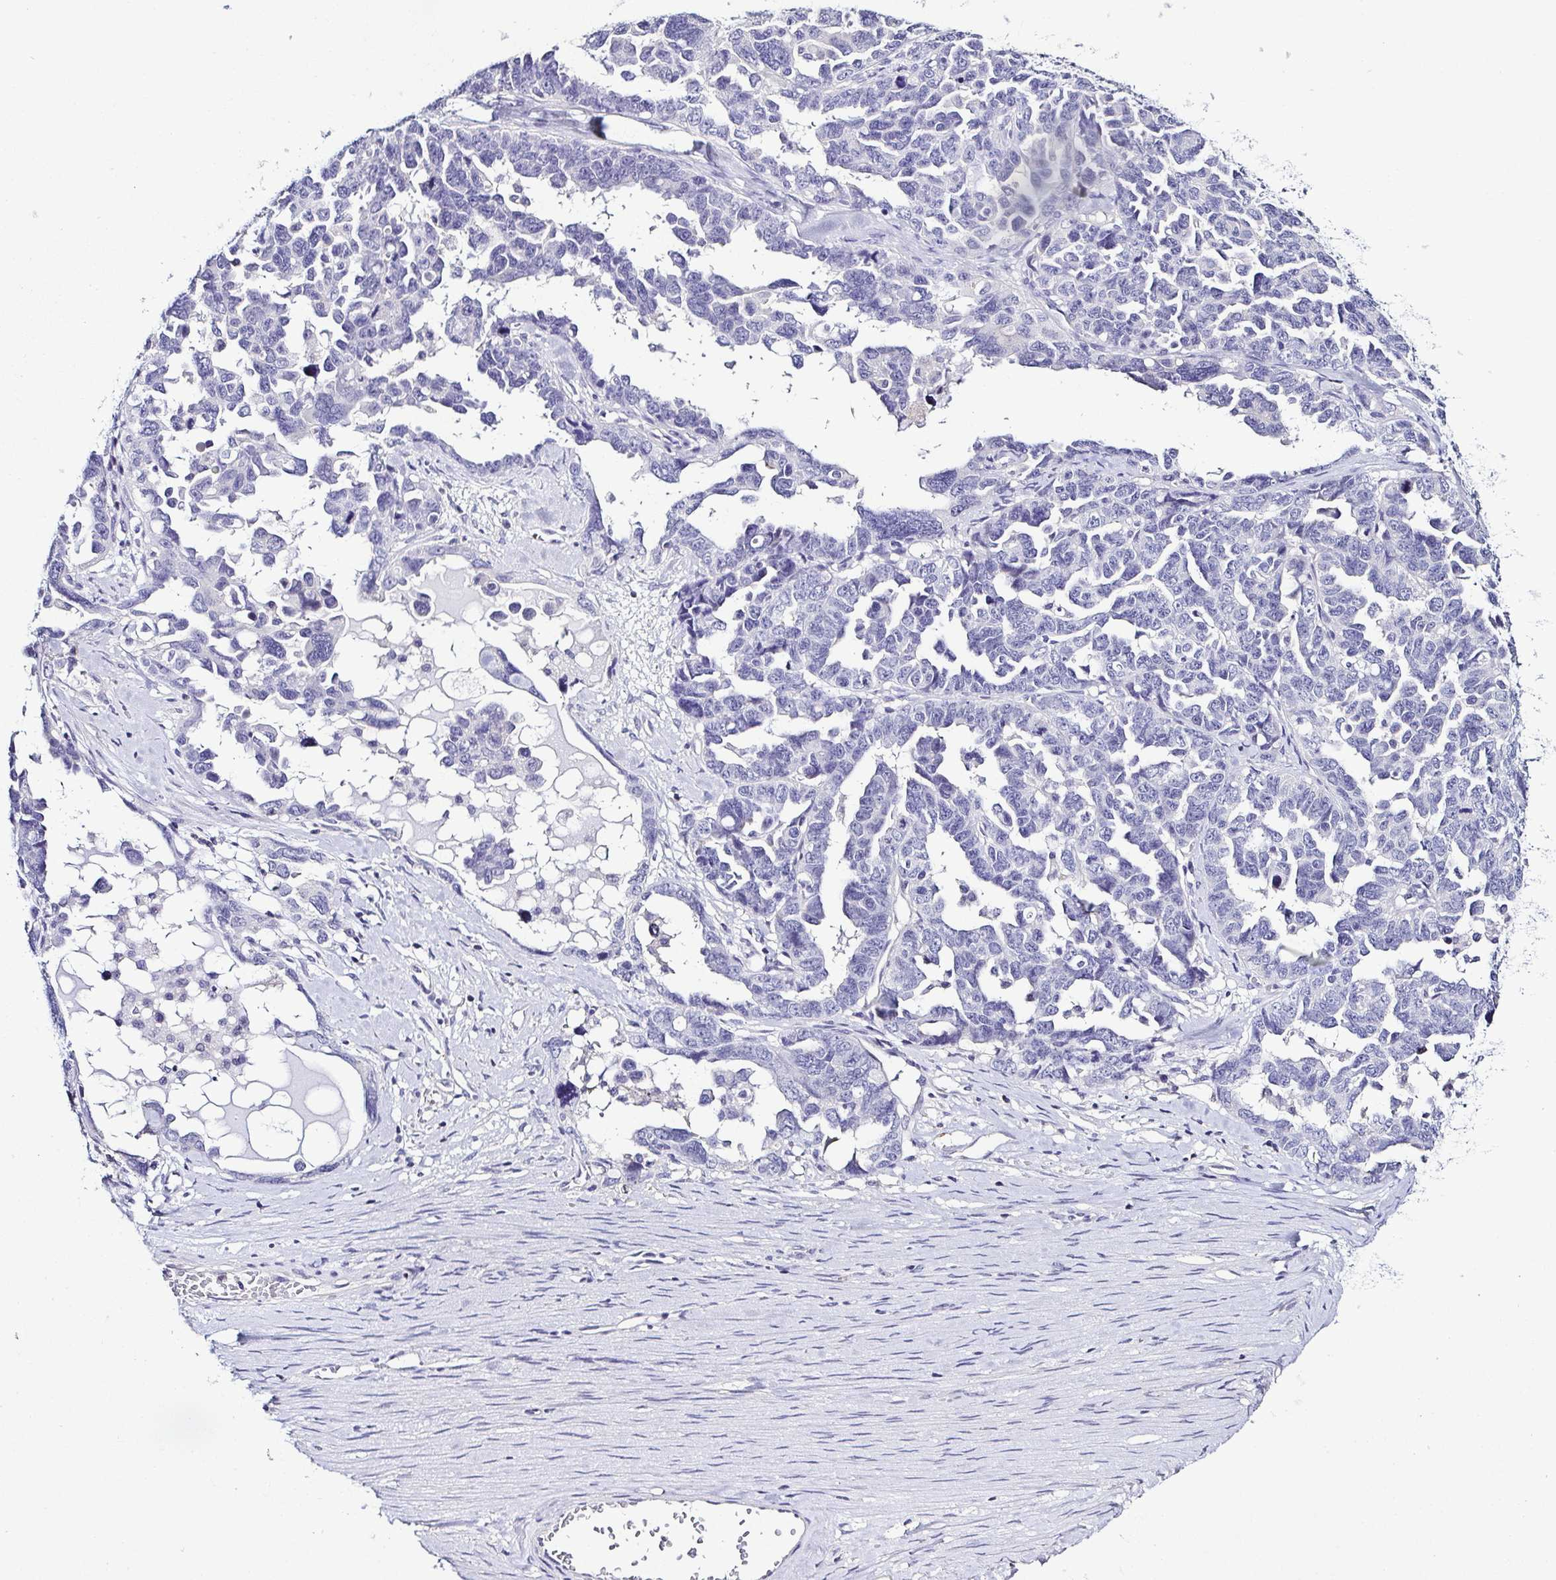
{"staining": {"intensity": "negative", "quantity": "none", "location": "none"}, "tissue": "ovarian cancer", "cell_type": "Tumor cells", "image_type": "cancer", "snomed": [{"axis": "morphology", "description": "Cystadenocarcinoma, serous, NOS"}, {"axis": "topography", "description": "Ovary"}], "caption": "The immunohistochemistry photomicrograph has no significant expression in tumor cells of serous cystadenocarcinoma (ovarian) tissue.", "gene": "TNNT2", "patient": {"sex": "female", "age": 69}}